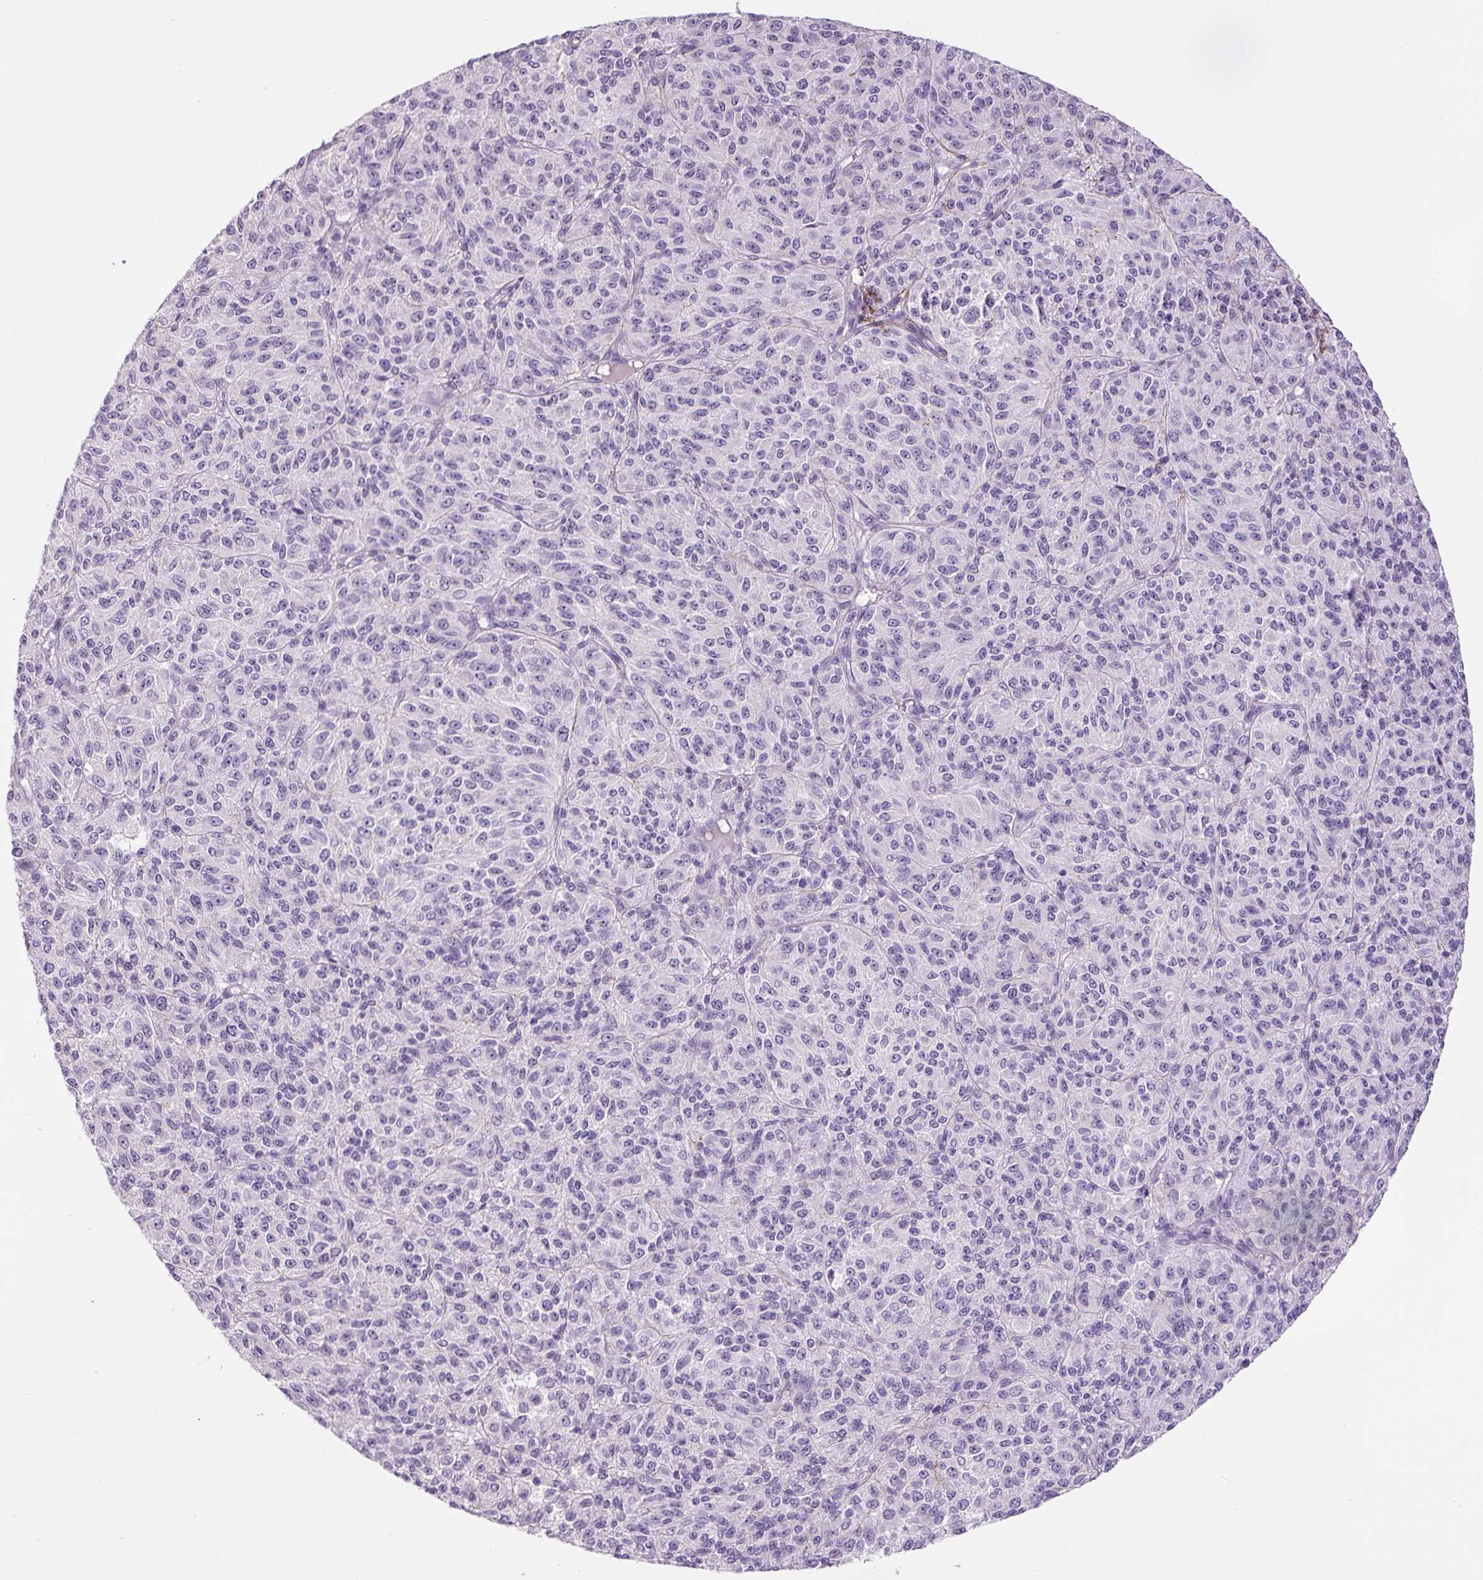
{"staining": {"intensity": "negative", "quantity": "none", "location": "none"}, "tissue": "melanoma", "cell_type": "Tumor cells", "image_type": "cancer", "snomed": [{"axis": "morphology", "description": "Malignant melanoma, Metastatic site"}, {"axis": "topography", "description": "Brain"}], "caption": "Immunohistochemistry (IHC) of melanoma displays no positivity in tumor cells. (Brightfield microscopy of DAB (3,3'-diaminobenzidine) immunohistochemistry (IHC) at high magnification).", "gene": "FBN1", "patient": {"sex": "female", "age": 56}}